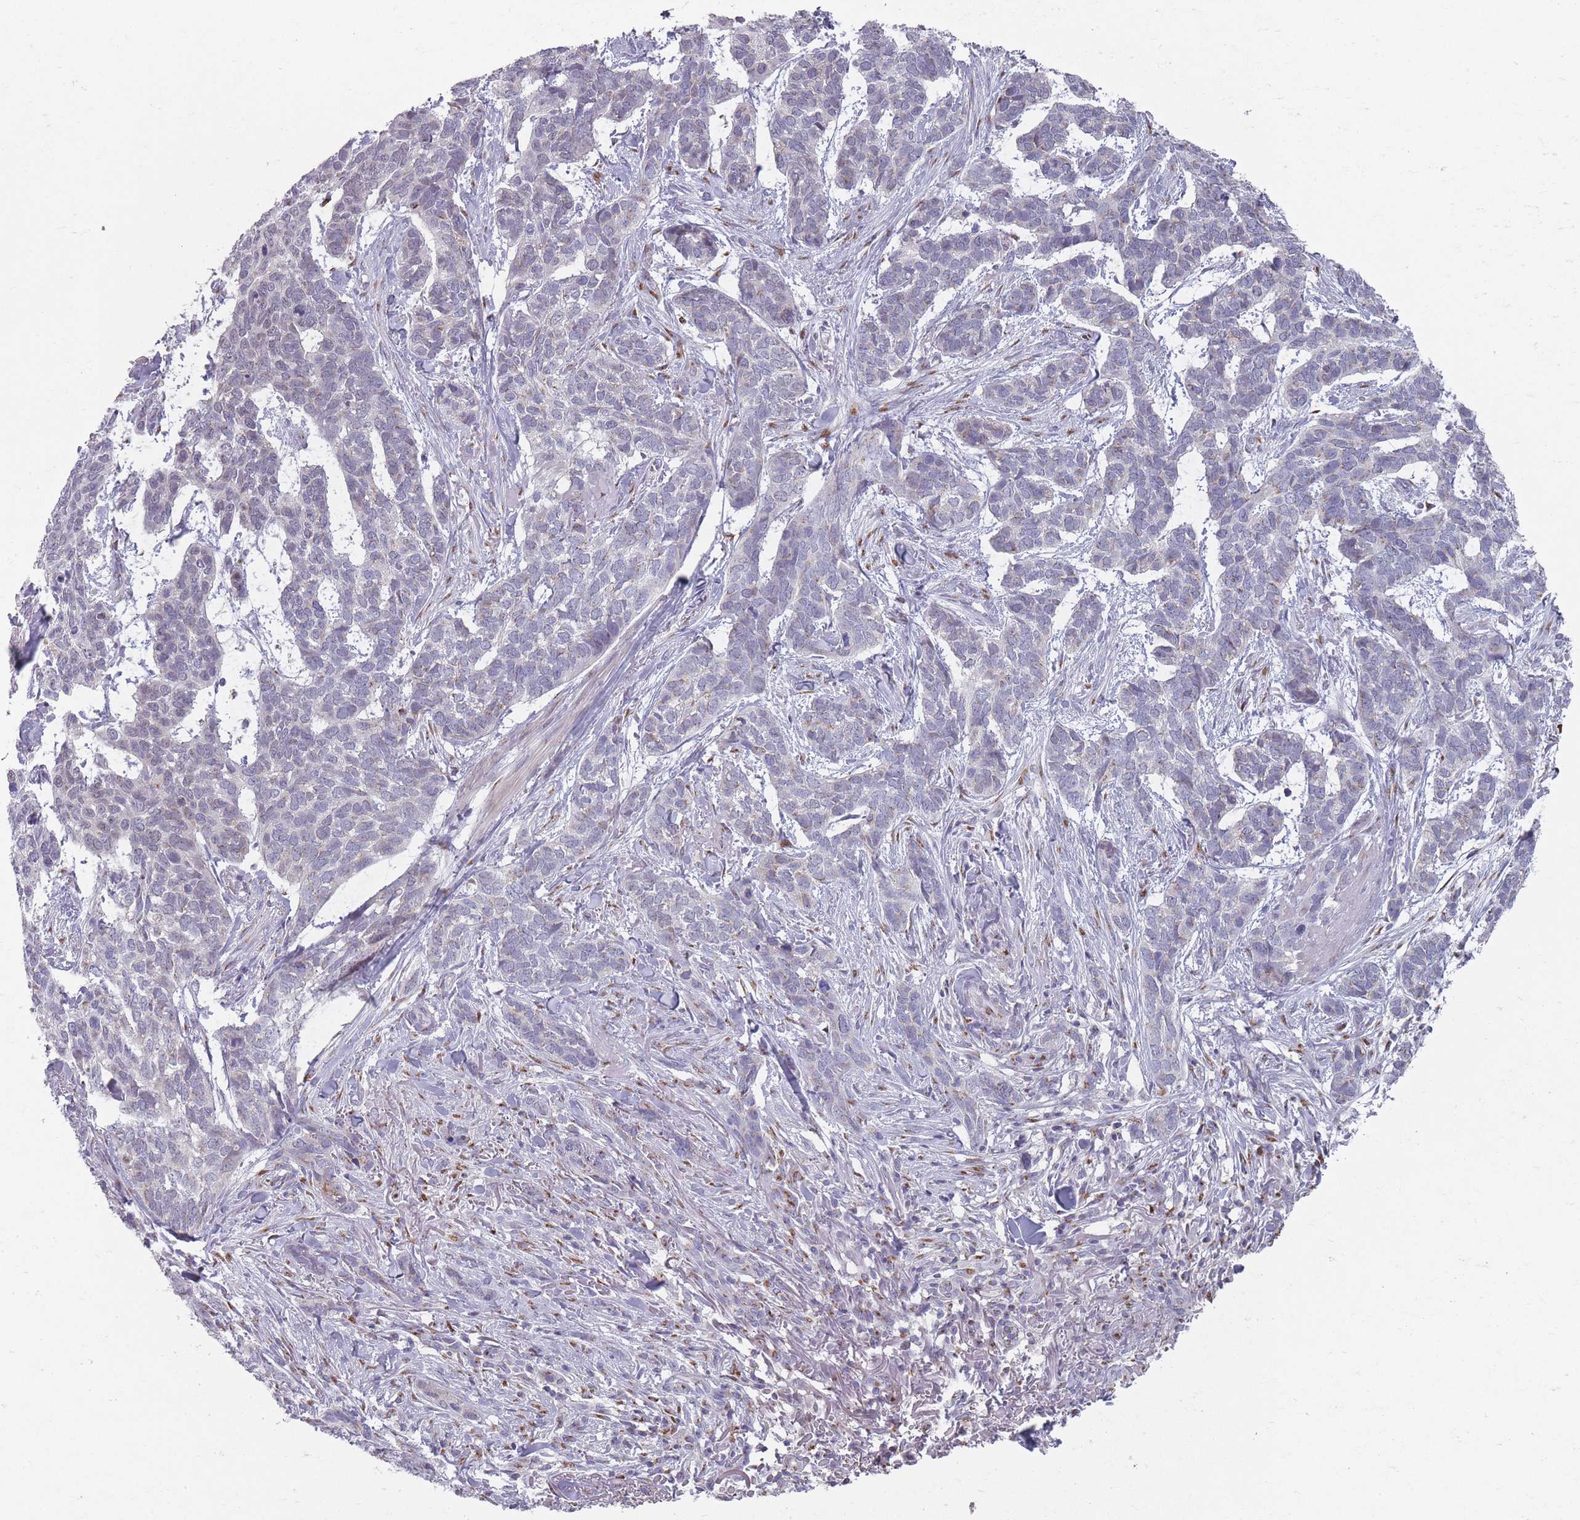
{"staining": {"intensity": "negative", "quantity": "none", "location": "none"}, "tissue": "skin cancer", "cell_type": "Tumor cells", "image_type": "cancer", "snomed": [{"axis": "morphology", "description": "Basal cell carcinoma"}, {"axis": "topography", "description": "Skin"}], "caption": "Immunohistochemistry (IHC) image of human skin basal cell carcinoma stained for a protein (brown), which displays no positivity in tumor cells.", "gene": "MAN1B1", "patient": {"sex": "male", "age": 86}}